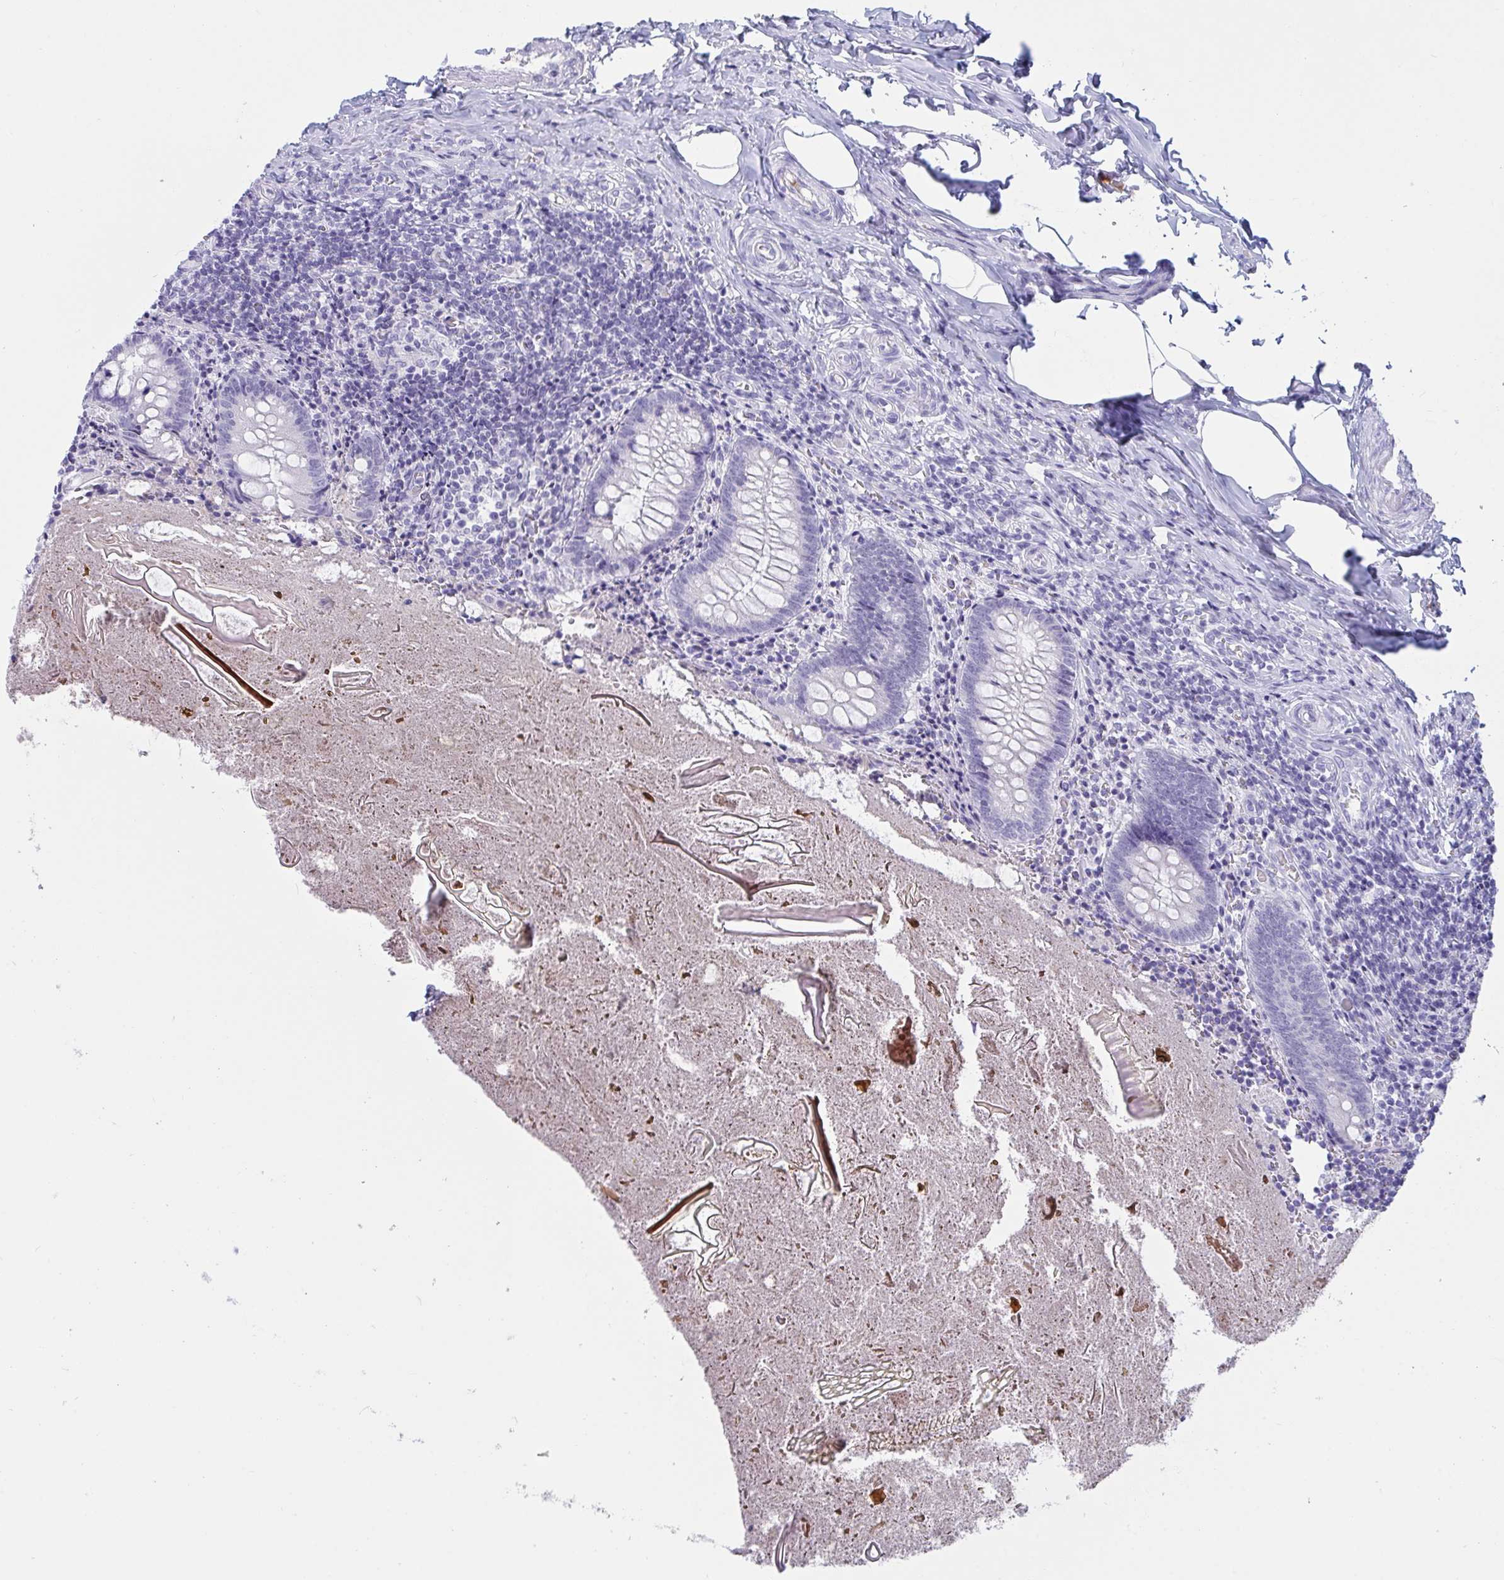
{"staining": {"intensity": "negative", "quantity": "none", "location": "none"}, "tissue": "appendix", "cell_type": "Glandular cells", "image_type": "normal", "snomed": [{"axis": "morphology", "description": "Normal tissue, NOS"}, {"axis": "topography", "description": "Appendix"}], "caption": "Immunohistochemical staining of benign appendix demonstrates no significant expression in glandular cells.", "gene": "OXLD1", "patient": {"sex": "female", "age": 17}}